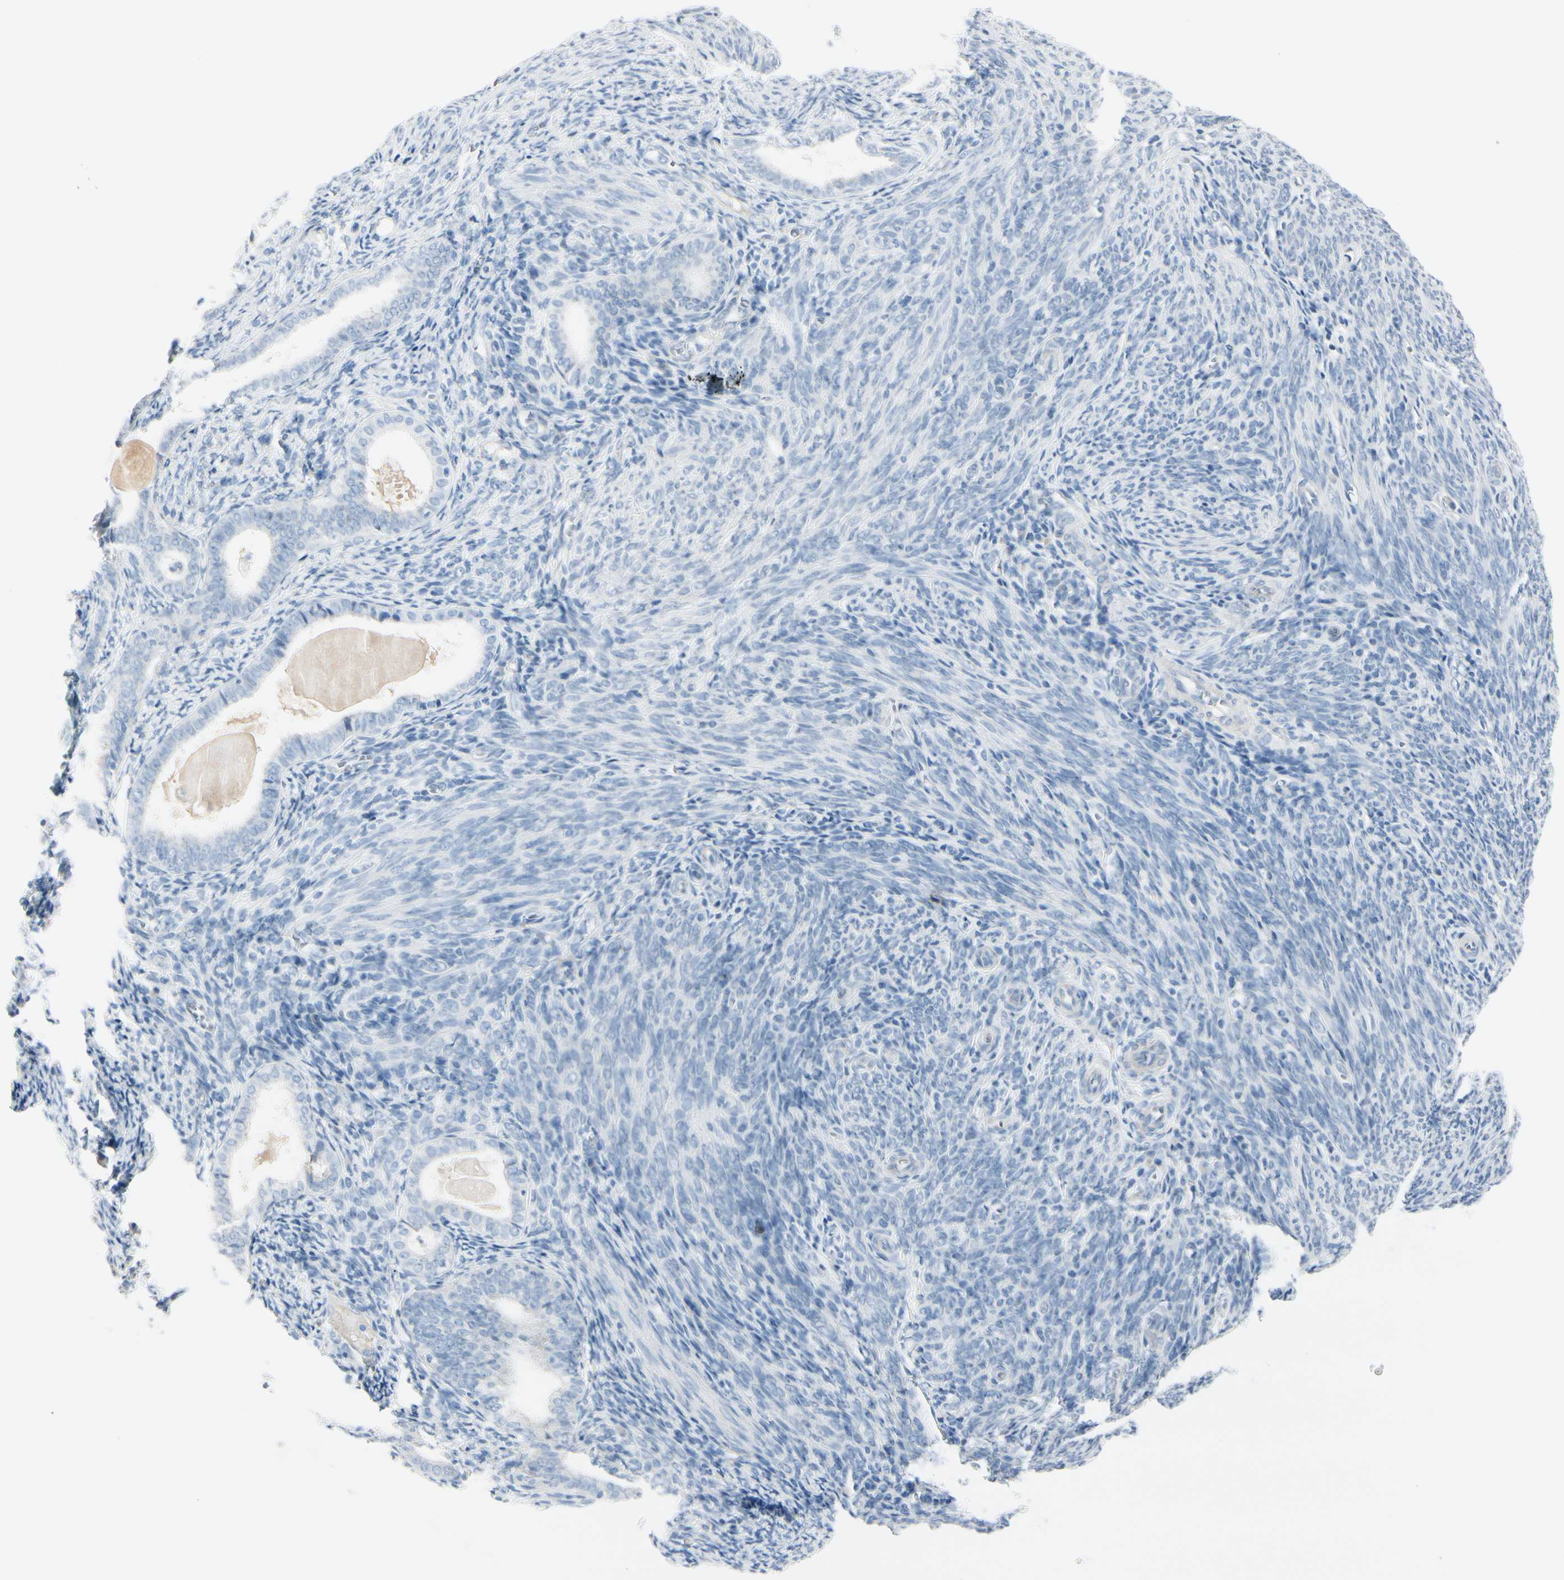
{"staining": {"intensity": "negative", "quantity": "none", "location": "none"}, "tissue": "endometrial cancer", "cell_type": "Tumor cells", "image_type": "cancer", "snomed": [{"axis": "morphology", "description": "Adenocarcinoma, NOS"}, {"axis": "topography", "description": "Uterus"}], "caption": "Endometrial cancer was stained to show a protein in brown. There is no significant positivity in tumor cells.", "gene": "CDHR5", "patient": {"sex": "female", "age": 83}}